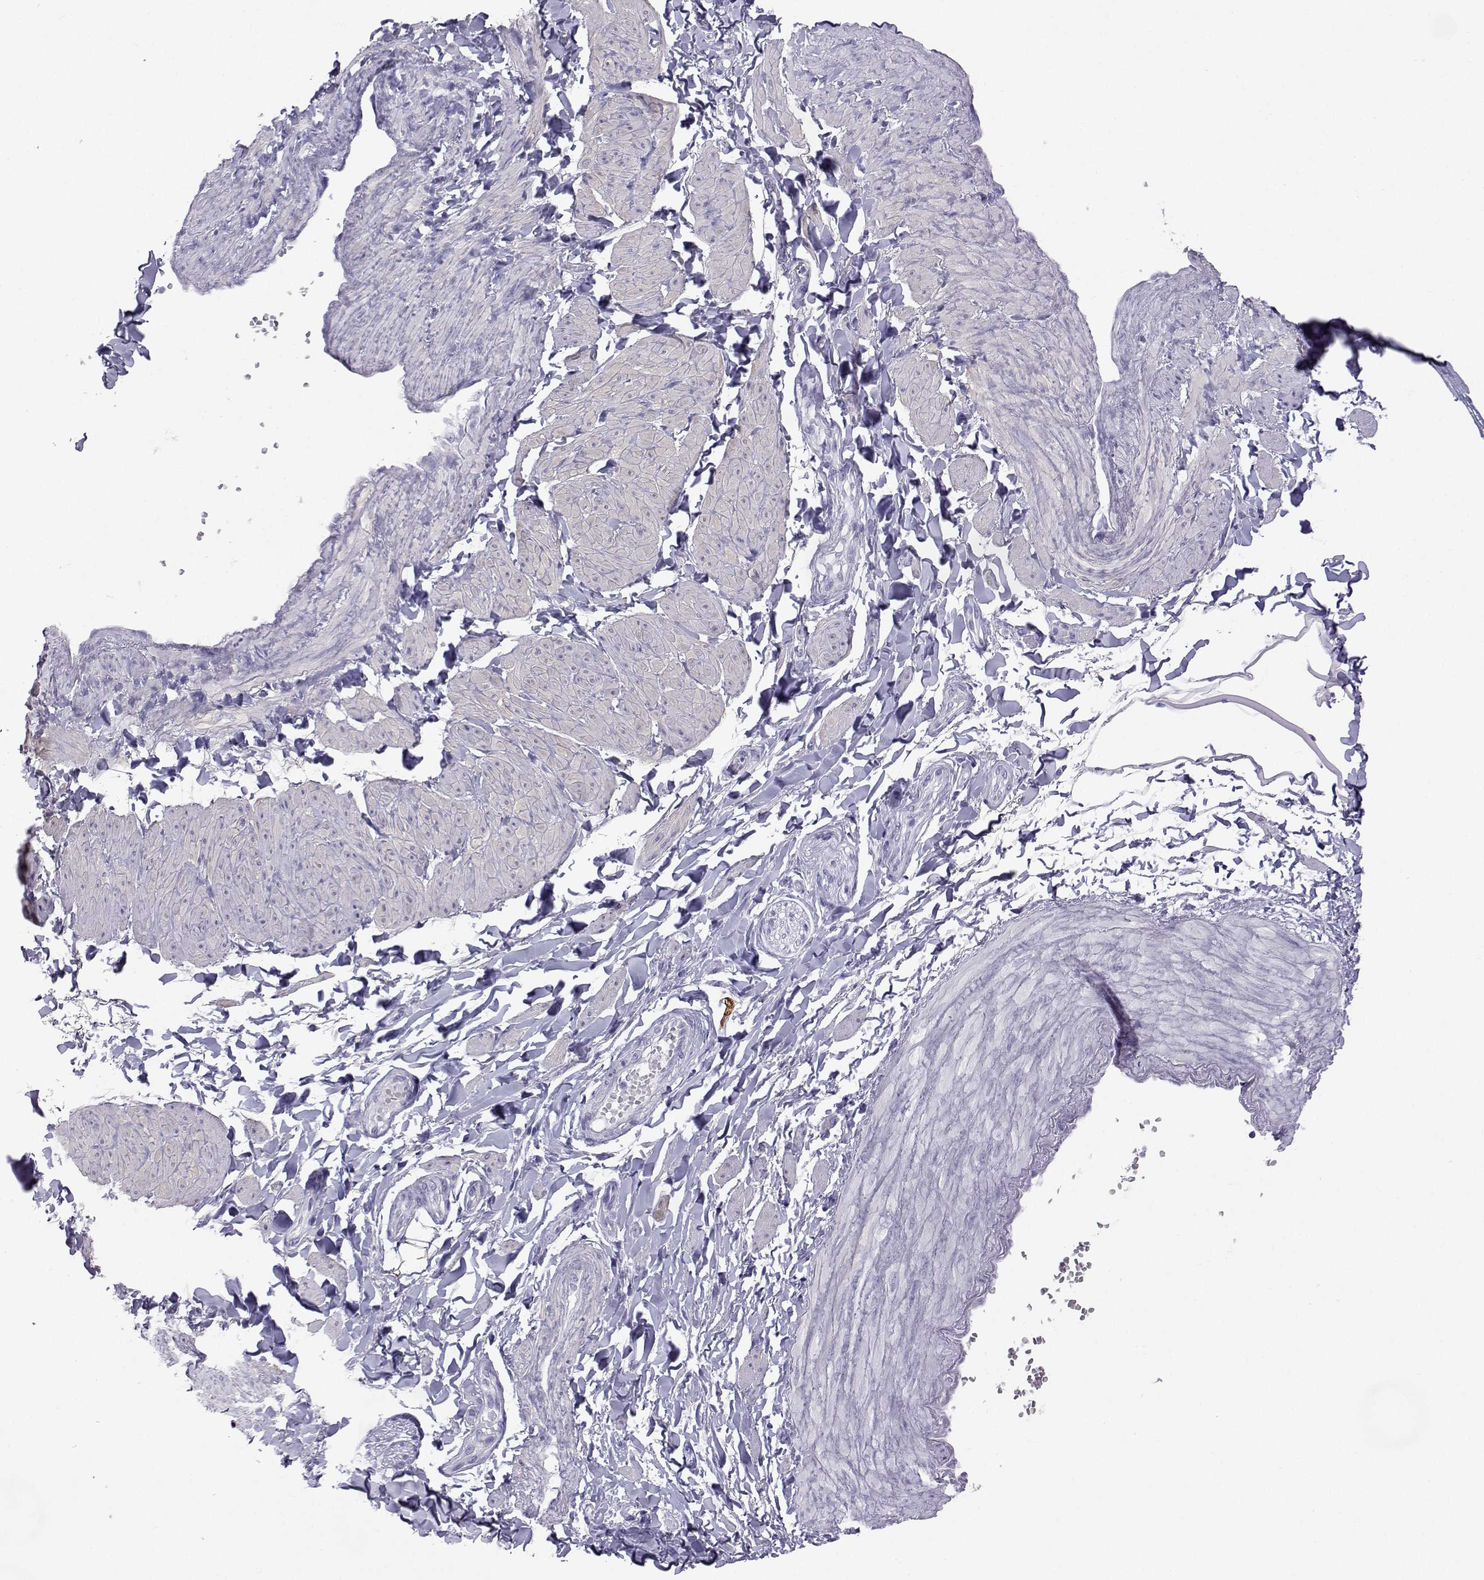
{"staining": {"intensity": "moderate", "quantity": ">75%", "location": "cytoplasmic/membranous"}, "tissue": "adipose tissue", "cell_type": "Adipocytes", "image_type": "normal", "snomed": [{"axis": "morphology", "description": "Normal tissue, NOS"}, {"axis": "topography", "description": "Epididymis"}, {"axis": "topography", "description": "Peripheral nerve tissue"}], "caption": "This is an image of IHC staining of unremarkable adipose tissue, which shows moderate expression in the cytoplasmic/membranous of adipocytes.", "gene": "PLIN4", "patient": {"sex": "male", "age": 32}}